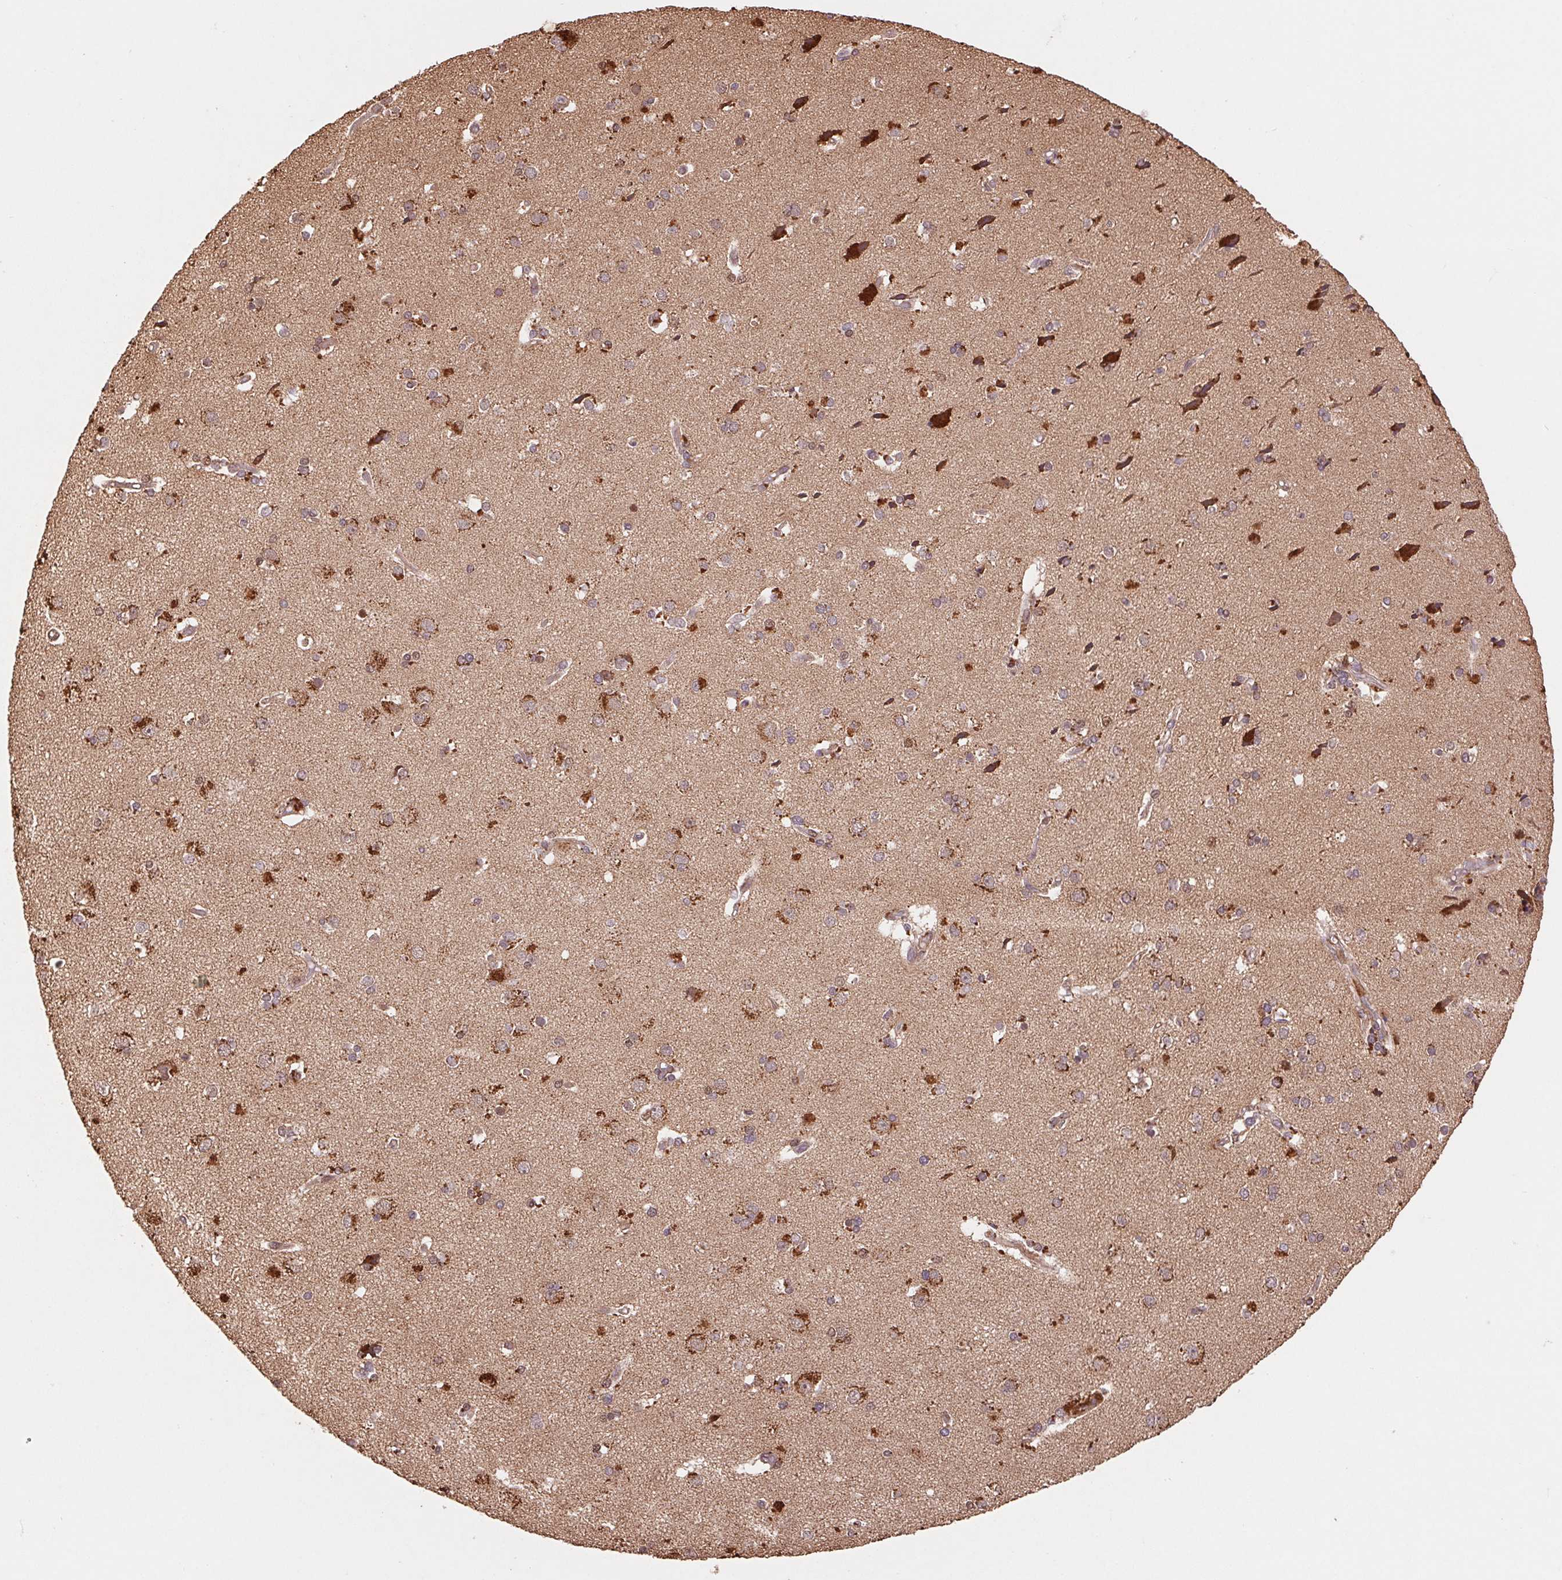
{"staining": {"intensity": "weak", "quantity": ">75%", "location": "cytoplasmic/membranous"}, "tissue": "cerebral cortex", "cell_type": "Endothelial cells", "image_type": "normal", "snomed": [{"axis": "morphology", "description": "Normal tissue, NOS"}, {"axis": "morphology", "description": "Glioma, malignant, High grade"}, {"axis": "topography", "description": "Cerebral cortex"}], "caption": "Cerebral cortex stained for a protein (brown) displays weak cytoplasmic/membranous positive staining in approximately >75% of endothelial cells.", "gene": "PDHA1", "patient": {"sex": "male", "age": 71}}